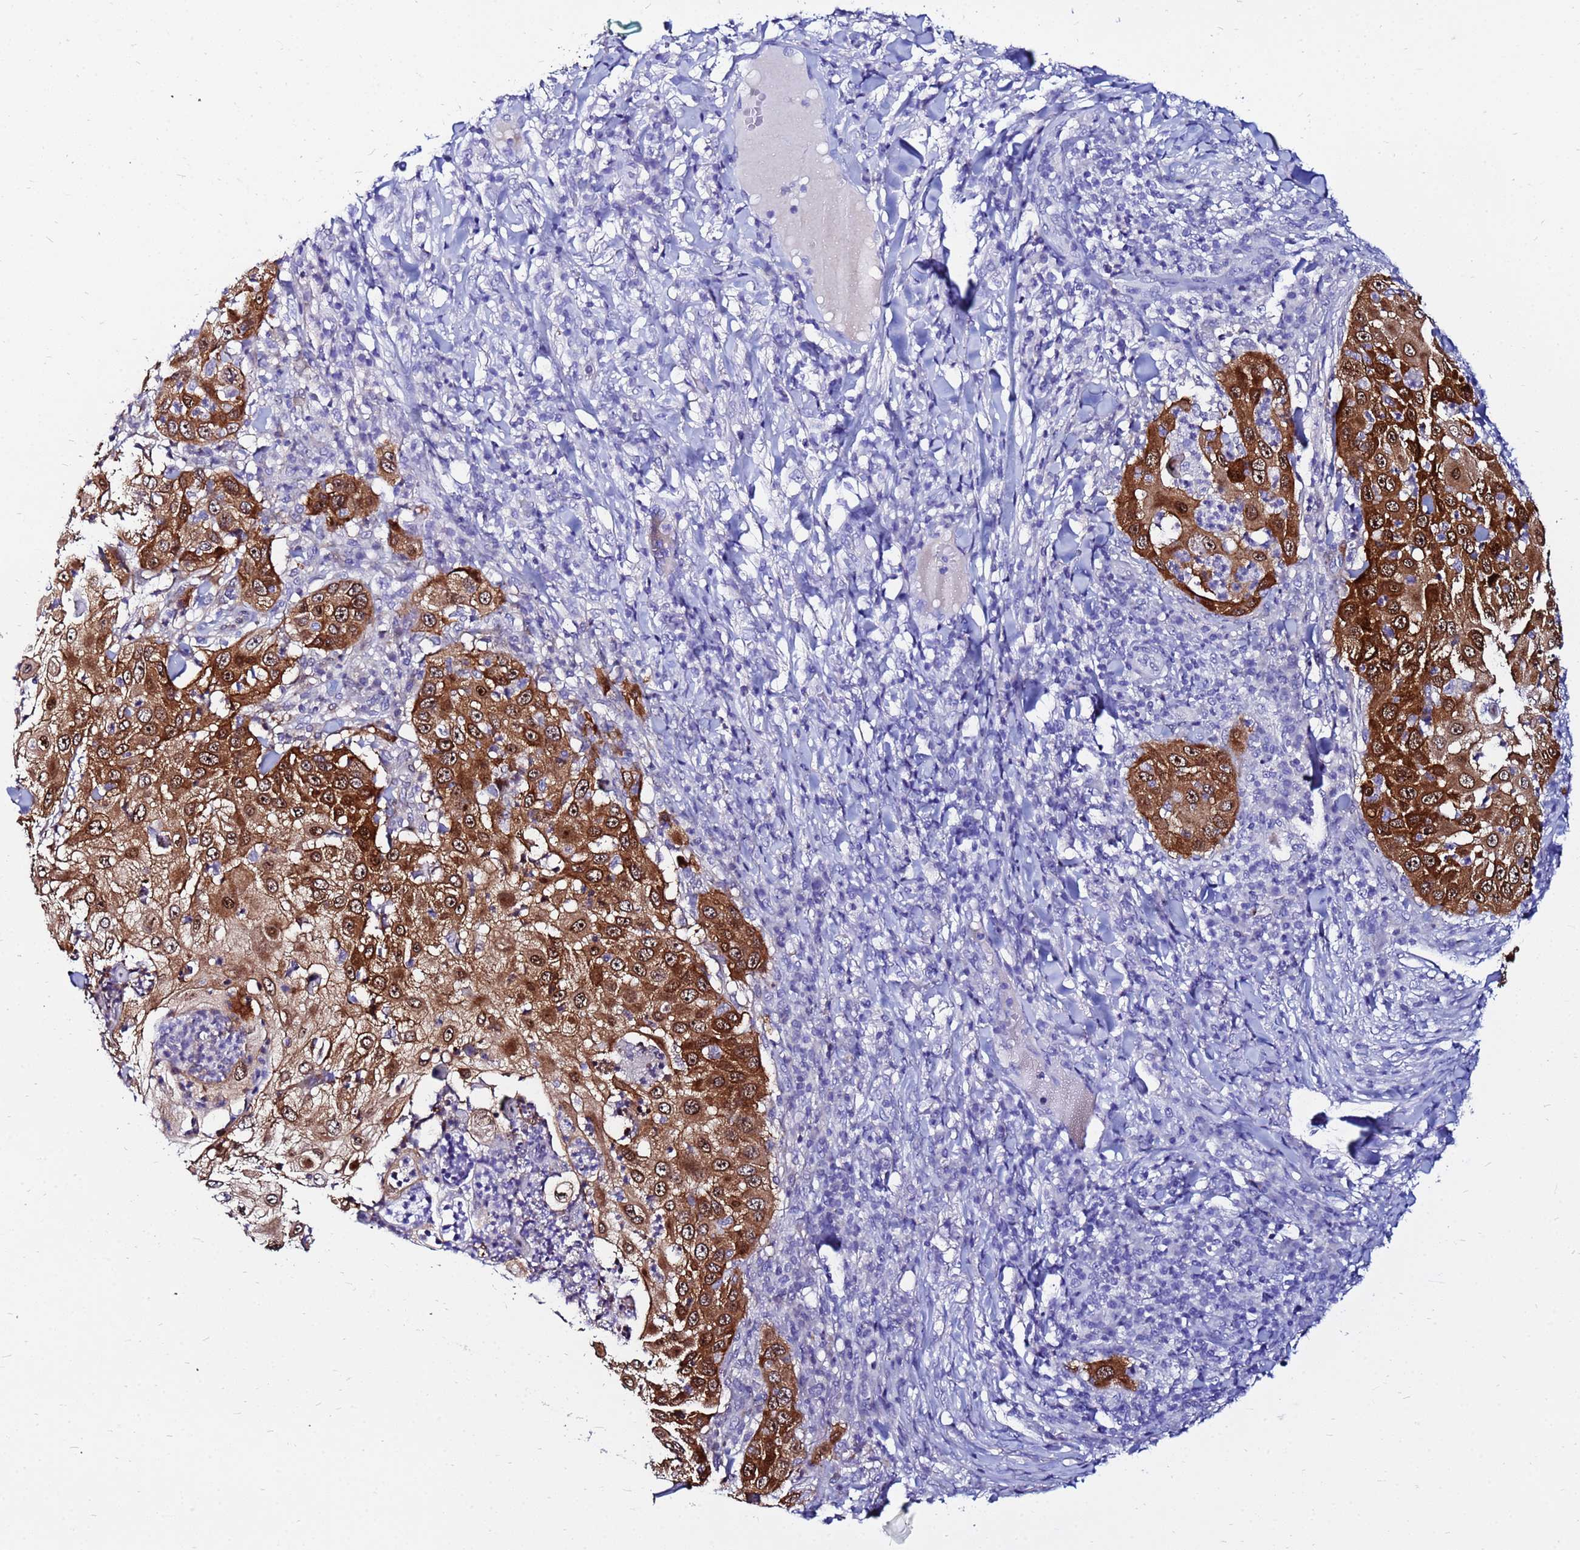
{"staining": {"intensity": "strong", "quantity": ">75%", "location": "cytoplasmic/membranous,nuclear"}, "tissue": "skin cancer", "cell_type": "Tumor cells", "image_type": "cancer", "snomed": [{"axis": "morphology", "description": "Squamous cell carcinoma, NOS"}, {"axis": "topography", "description": "Skin"}], "caption": "Human skin cancer (squamous cell carcinoma) stained for a protein (brown) displays strong cytoplasmic/membranous and nuclear positive expression in approximately >75% of tumor cells.", "gene": "PPP1R14C", "patient": {"sex": "female", "age": 44}}